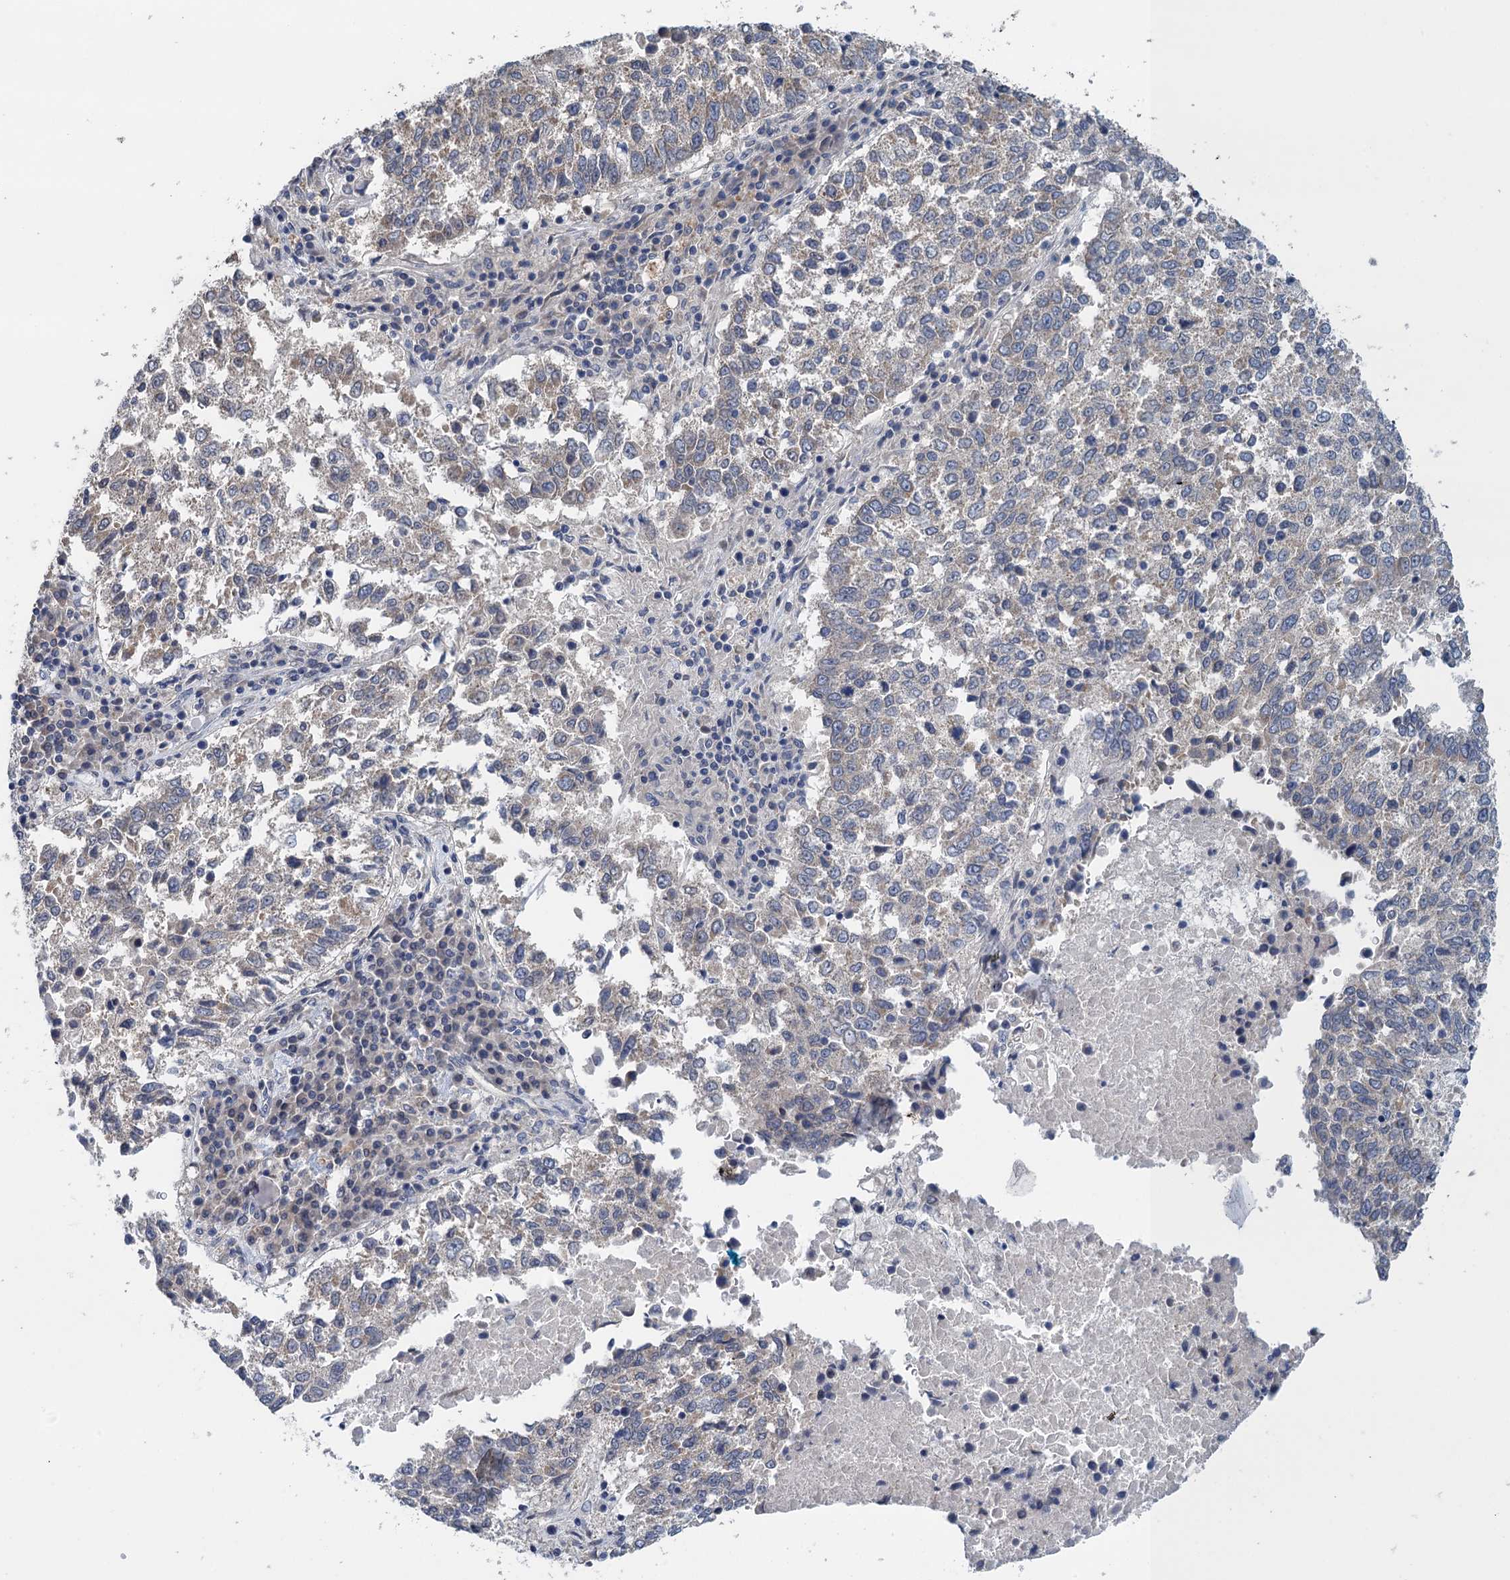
{"staining": {"intensity": "weak", "quantity": "<25%", "location": "cytoplasmic/membranous"}, "tissue": "lung cancer", "cell_type": "Tumor cells", "image_type": "cancer", "snomed": [{"axis": "morphology", "description": "Squamous cell carcinoma, NOS"}, {"axis": "topography", "description": "Lung"}], "caption": "Tumor cells show no significant protein positivity in lung cancer.", "gene": "CTU2", "patient": {"sex": "male", "age": 73}}